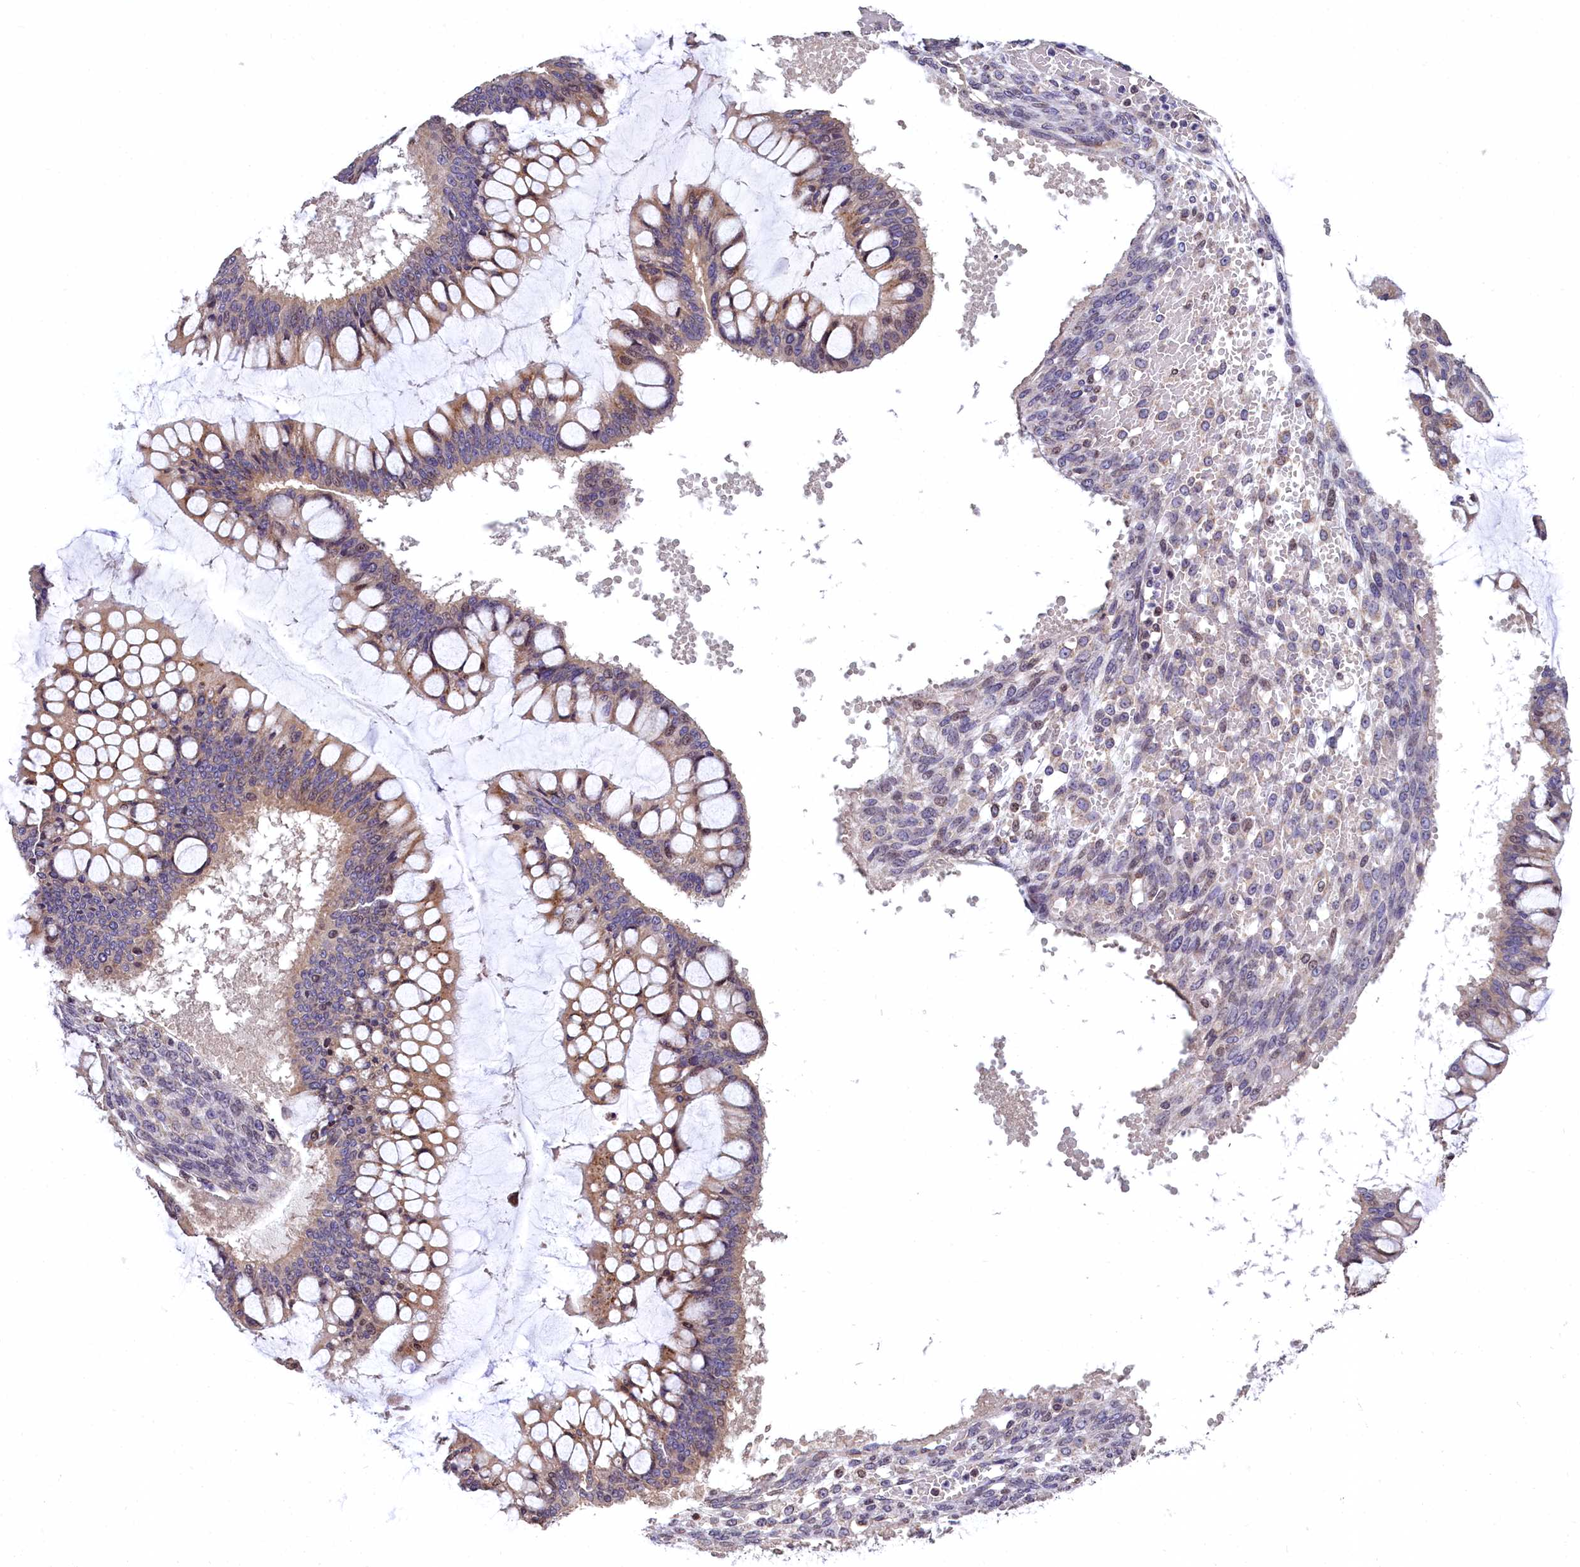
{"staining": {"intensity": "moderate", "quantity": ">75%", "location": "cytoplasmic/membranous,nuclear"}, "tissue": "ovarian cancer", "cell_type": "Tumor cells", "image_type": "cancer", "snomed": [{"axis": "morphology", "description": "Cystadenocarcinoma, mucinous, NOS"}, {"axis": "topography", "description": "Ovary"}], "caption": "A brown stain labels moderate cytoplasmic/membranous and nuclear staining of a protein in ovarian cancer (mucinous cystadenocarcinoma) tumor cells.", "gene": "ZNF2", "patient": {"sex": "female", "age": 73}}